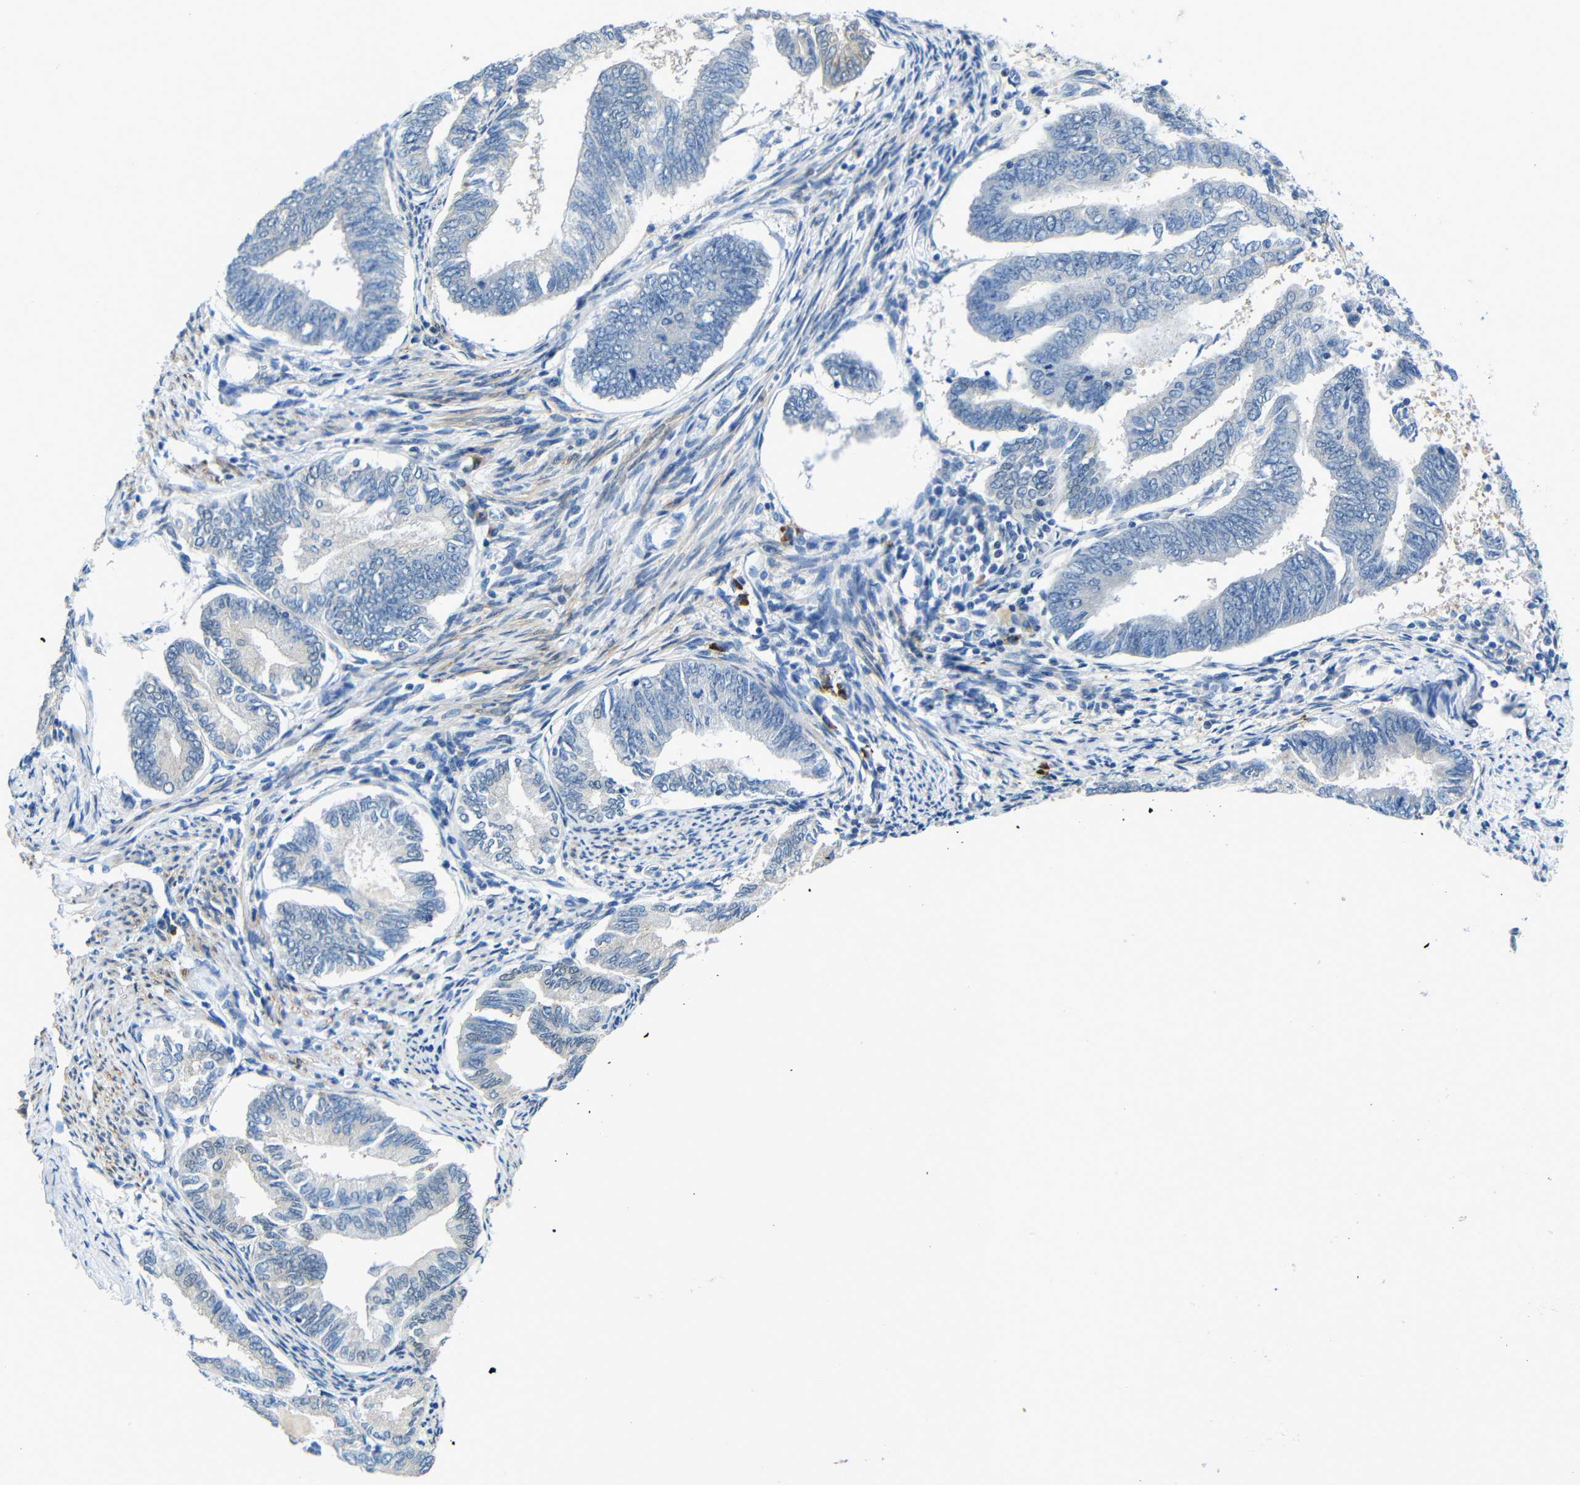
{"staining": {"intensity": "negative", "quantity": "none", "location": "none"}, "tissue": "endometrial cancer", "cell_type": "Tumor cells", "image_type": "cancer", "snomed": [{"axis": "morphology", "description": "Adenocarcinoma, NOS"}, {"axis": "topography", "description": "Endometrium"}], "caption": "Human endometrial adenocarcinoma stained for a protein using IHC exhibits no expression in tumor cells.", "gene": "NEGR1", "patient": {"sex": "female", "age": 86}}